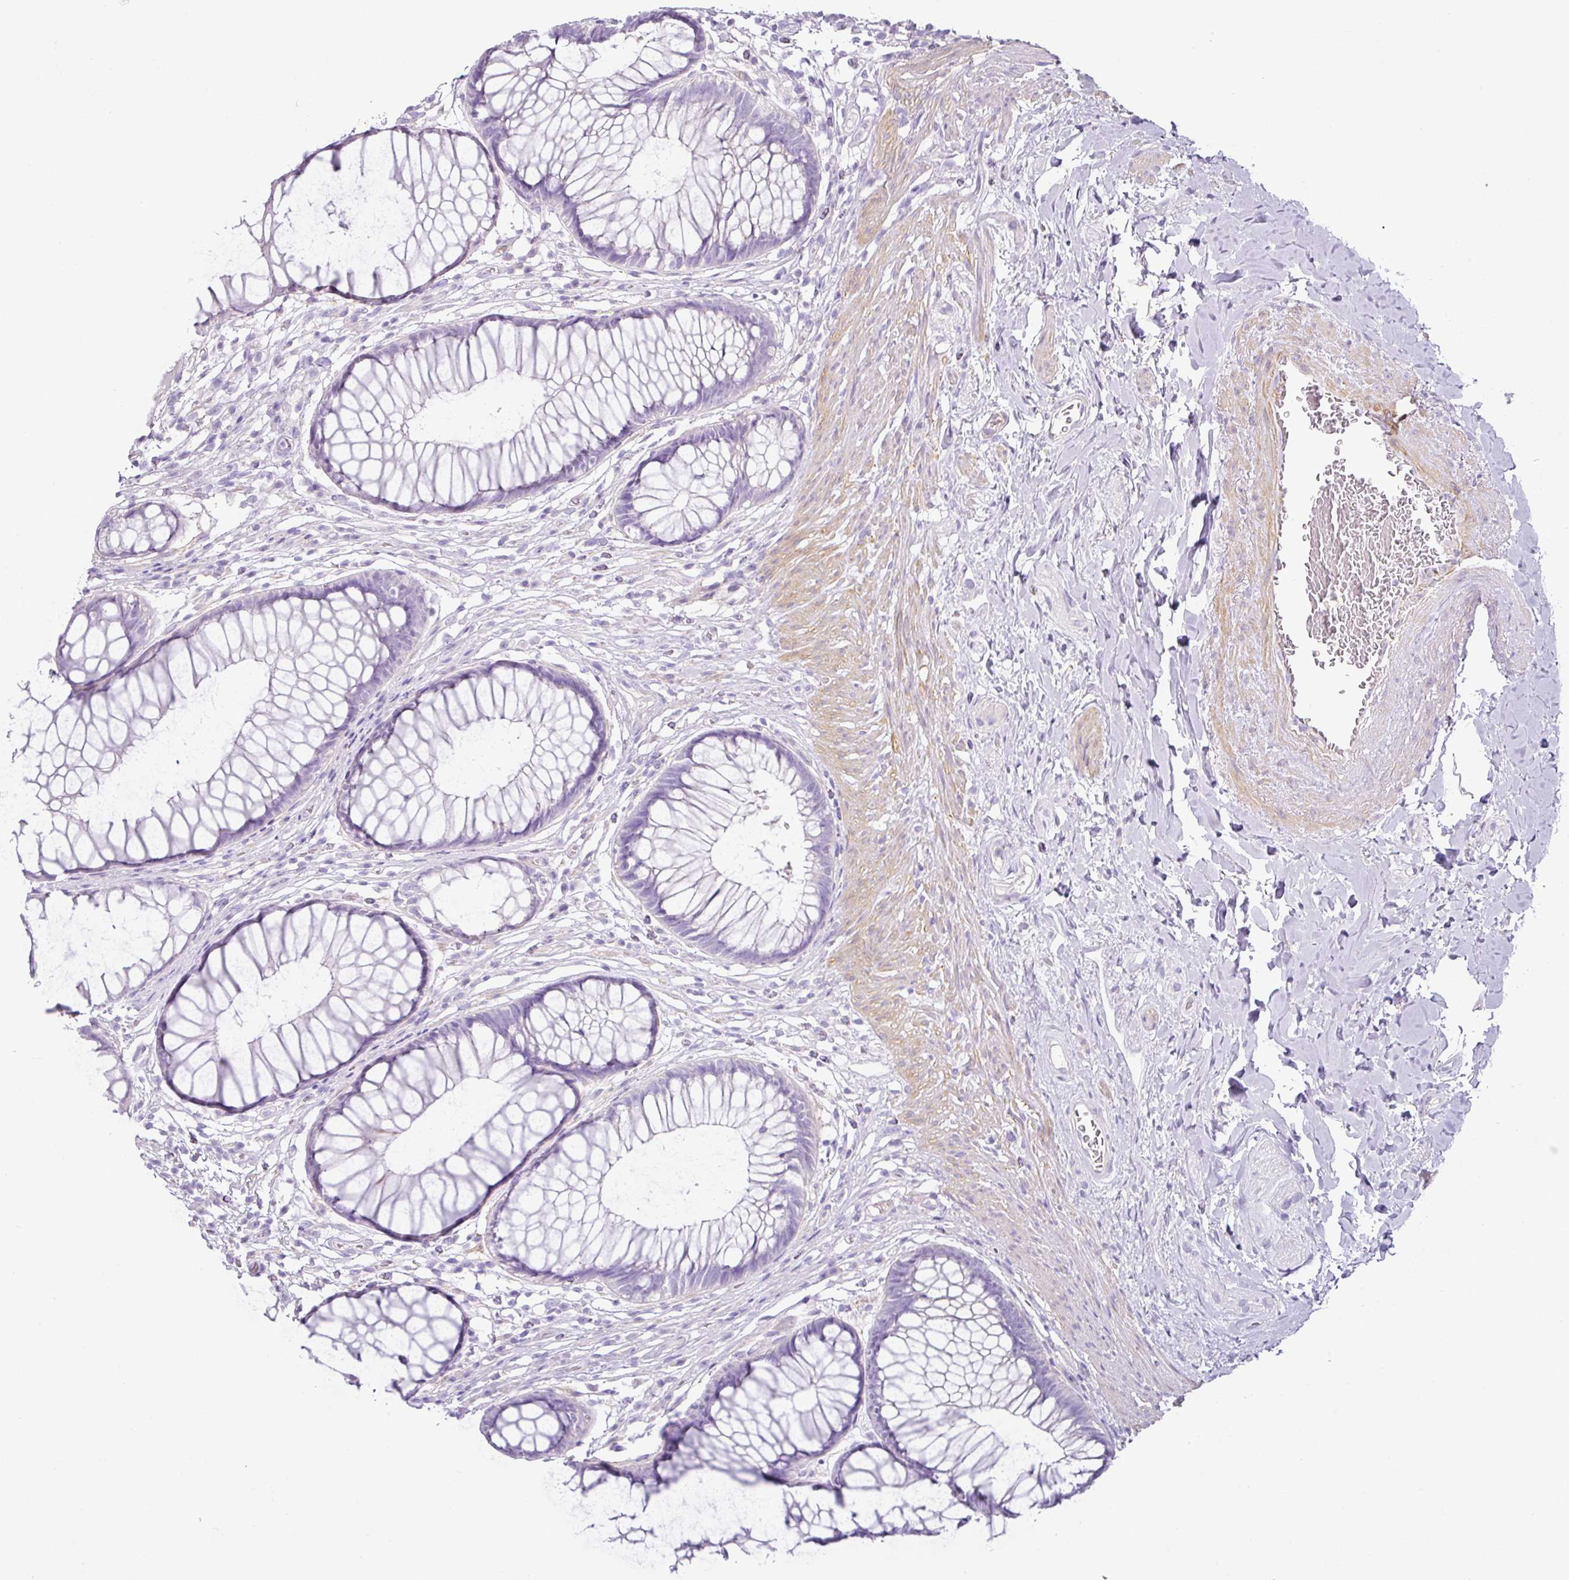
{"staining": {"intensity": "strong", "quantity": "<25%", "location": "cytoplasmic/membranous"}, "tissue": "rectum", "cell_type": "Glandular cells", "image_type": "normal", "snomed": [{"axis": "morphology", "description": "Normal tissue, NOS"}, {"axis": "topography", "description": "Smooth muscle"}, {"axis": "topography", "description": "Rectum"}], "caption": "This is an image of immunohistochemistry (IHC) staining of benign rectum, which shows strong staining in the cytoplasmic/membranous of glandular cells.", "gene": "TARM1", "patient": {"sex": "male", "age": 53}}